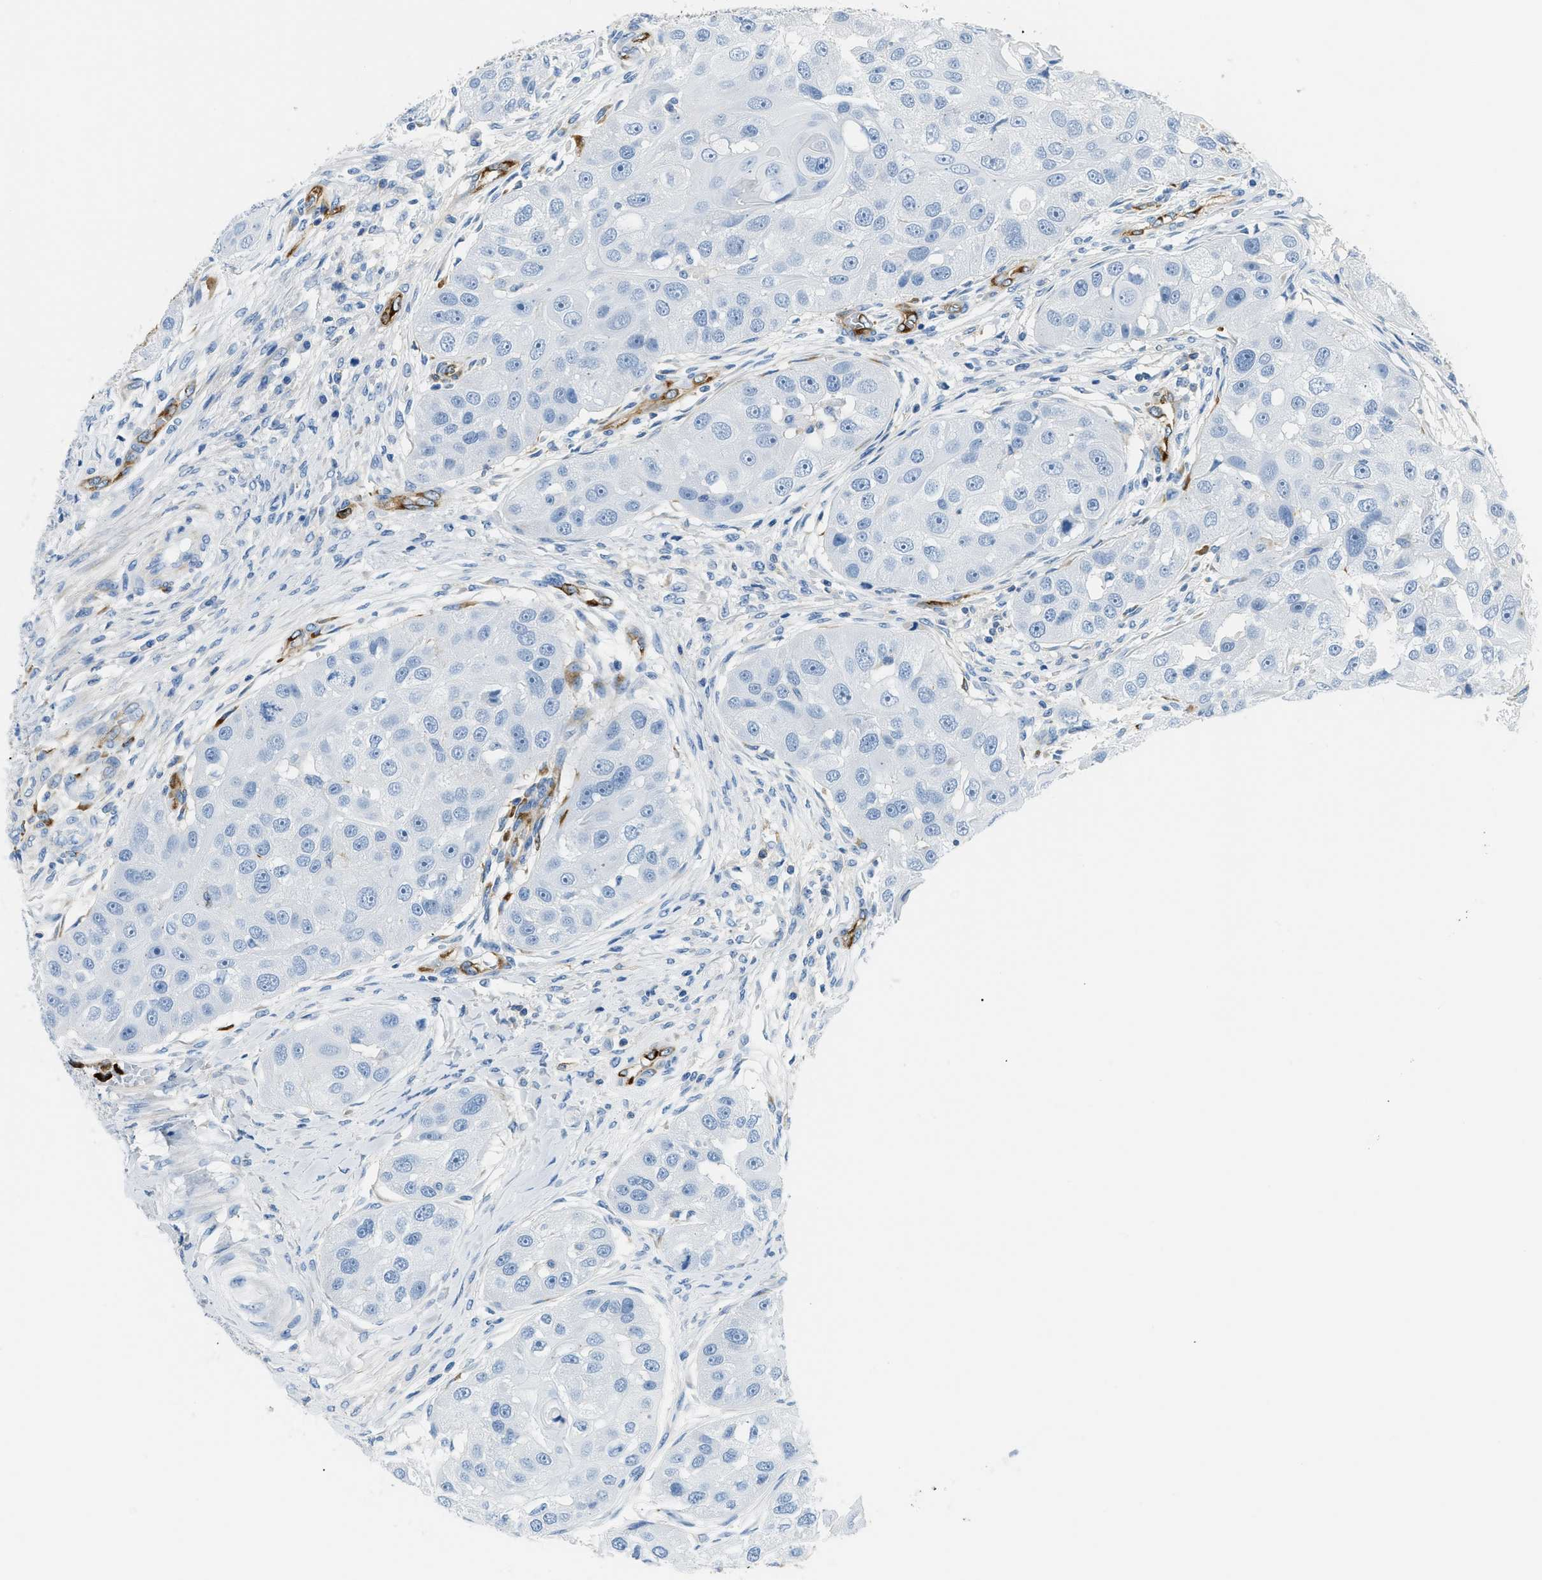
{"staining": {"intensity": "negative", "quantity": "none", "location": "none"}, "tissue": "head and neck cancer", "cell_type": "Tumor cells", "image_type": "cancer", "snomed": [{"axis": "morphology", "description": "Normal tissue, NOS"}, {"axis": "morphology", "description": "Squamous cell carcinoma, NOS"}, {"axis": "topography", "description": "Skeletal muscle"}, {"axis": "topography", "description": "Head-Neck"}], "caption": "This is an immunohistochemistry (IHC) micrograph of human head and neck squamous cell carcinoma. There is no staining in tumor cells.", "gene": "COL15A1", "patient": {"sex": "male", "age": 51}}